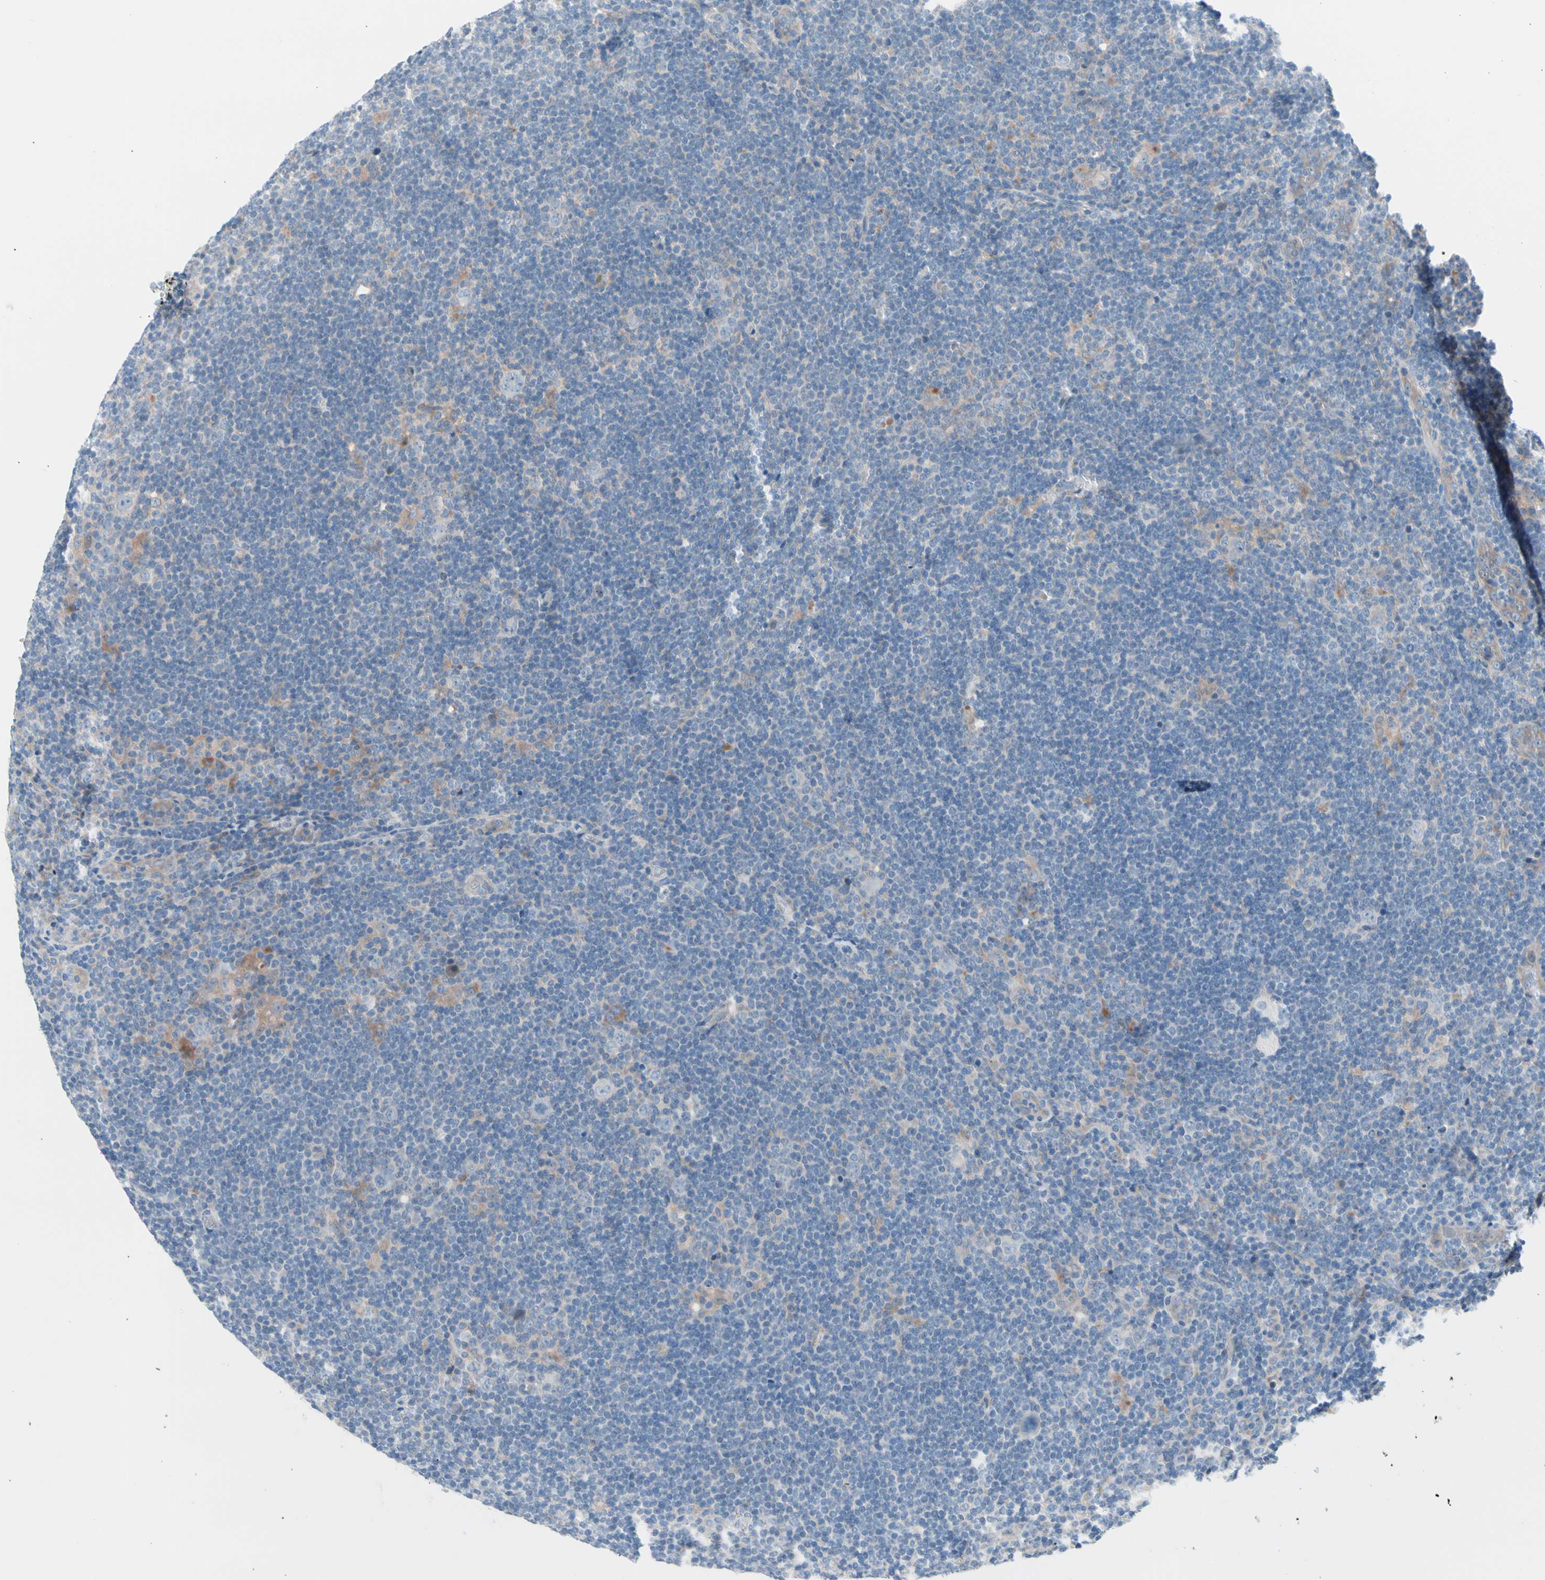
{"staining": {"intensity": "negative", "quantity": "none", "location": "none"}, "tissue": "lymphoma", "cell_type": "Tumor cells", "image_type": "cancer", "snomed": [{"axis": "morphology", "description": "Hodgkin's disease, NOS"}, {"axis": "topography", "description": "Lymph node"}], "caption": "Protein analysis of Hodgkin's disease shows no significant positivity in tumor cells.", "gene": "CASQ1", "patient": {"sex": "female", "age": 57}}